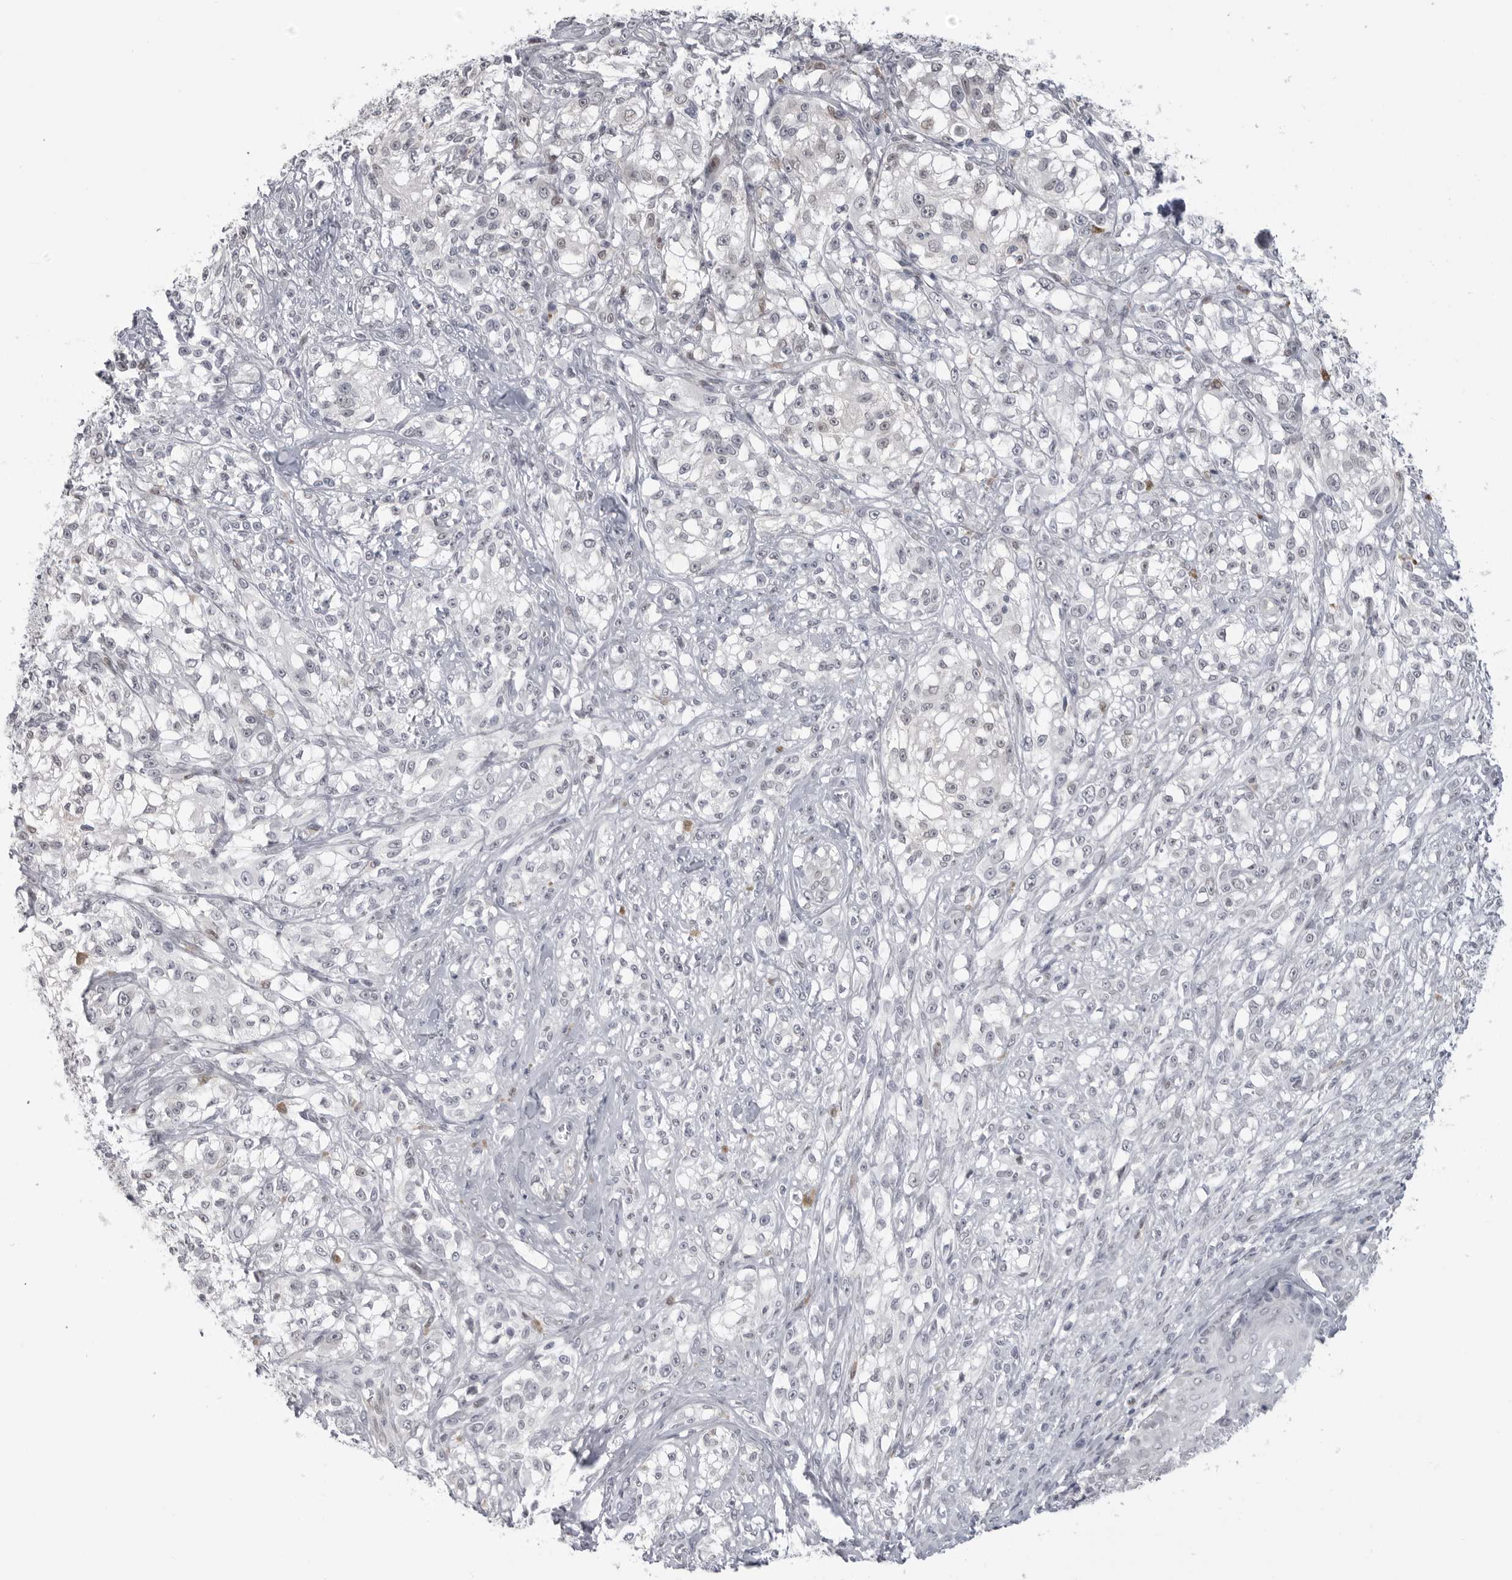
{"staining": {"intensity": "negative", "quantity": "none", "location": "none"}, "tissue": "melanoma", "cell_type": "Tumor cells", "image_type": "cancer", "snomed": [{"axis": "morphology", "description": "Malignant melanoma, NOS"}, {"axis": "topography", "description": "Skin of head"}], "caption": "A high-resolution histopathology image shows immunohistochemistry (IHC) staining of malignant melanoma, which reveals no significant expression in tumor cells.", "gene": "PNPO", "patient": {"sex": "male", "age": 83}}